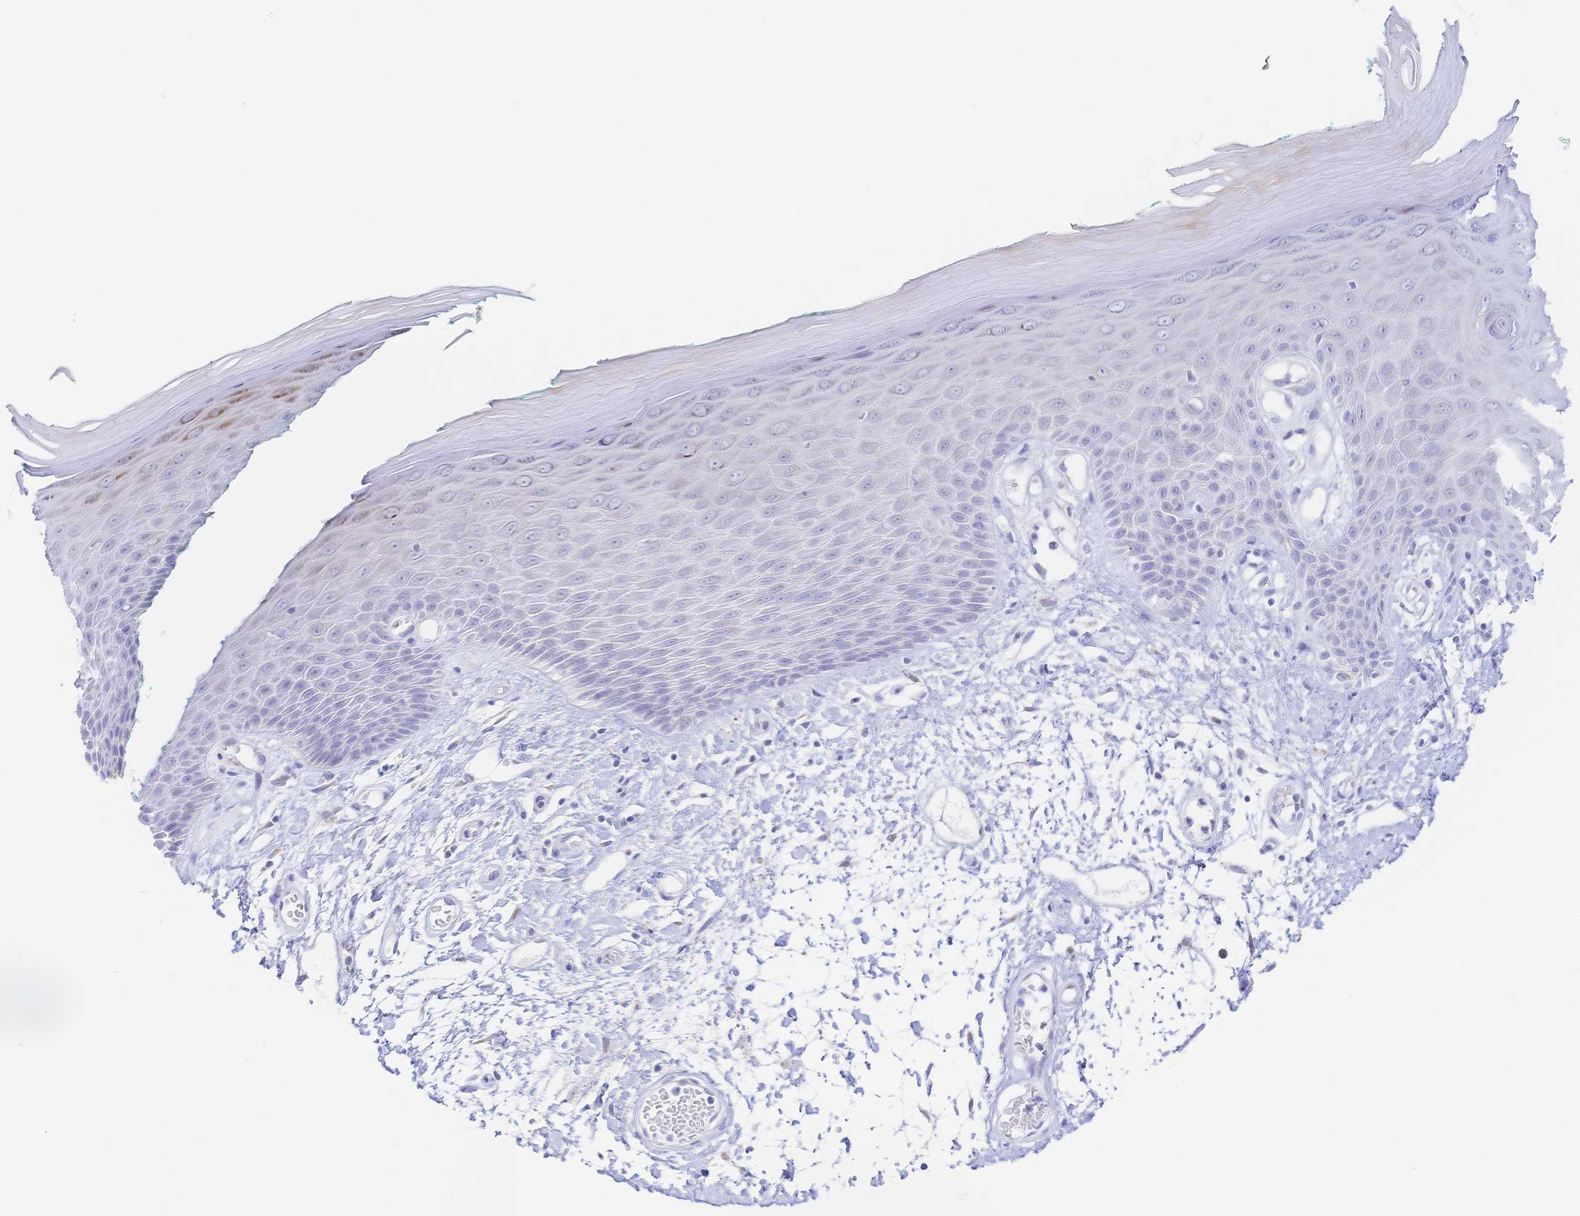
{"staining": {"intensity": "negative", "quantity": "none", "location": "none"}, "tissue": "skin", "cell_type": "Epidermal cells", "image_type": "normal", "snomed": [{"axis": "morphology", "description": "Normal tissue, NOS"}, {"axis": "topography", "description": "Anal"}, {"axis": "topography", "description": "Peripheral nerve tissue"}], "caption": "A high-resolution image shows IHC staining of unremarkable skin, which demonstrates no significant expression in epidermal cells.", "gene": "SIAH3", "patient": {"sex": "male", "age": 78}}